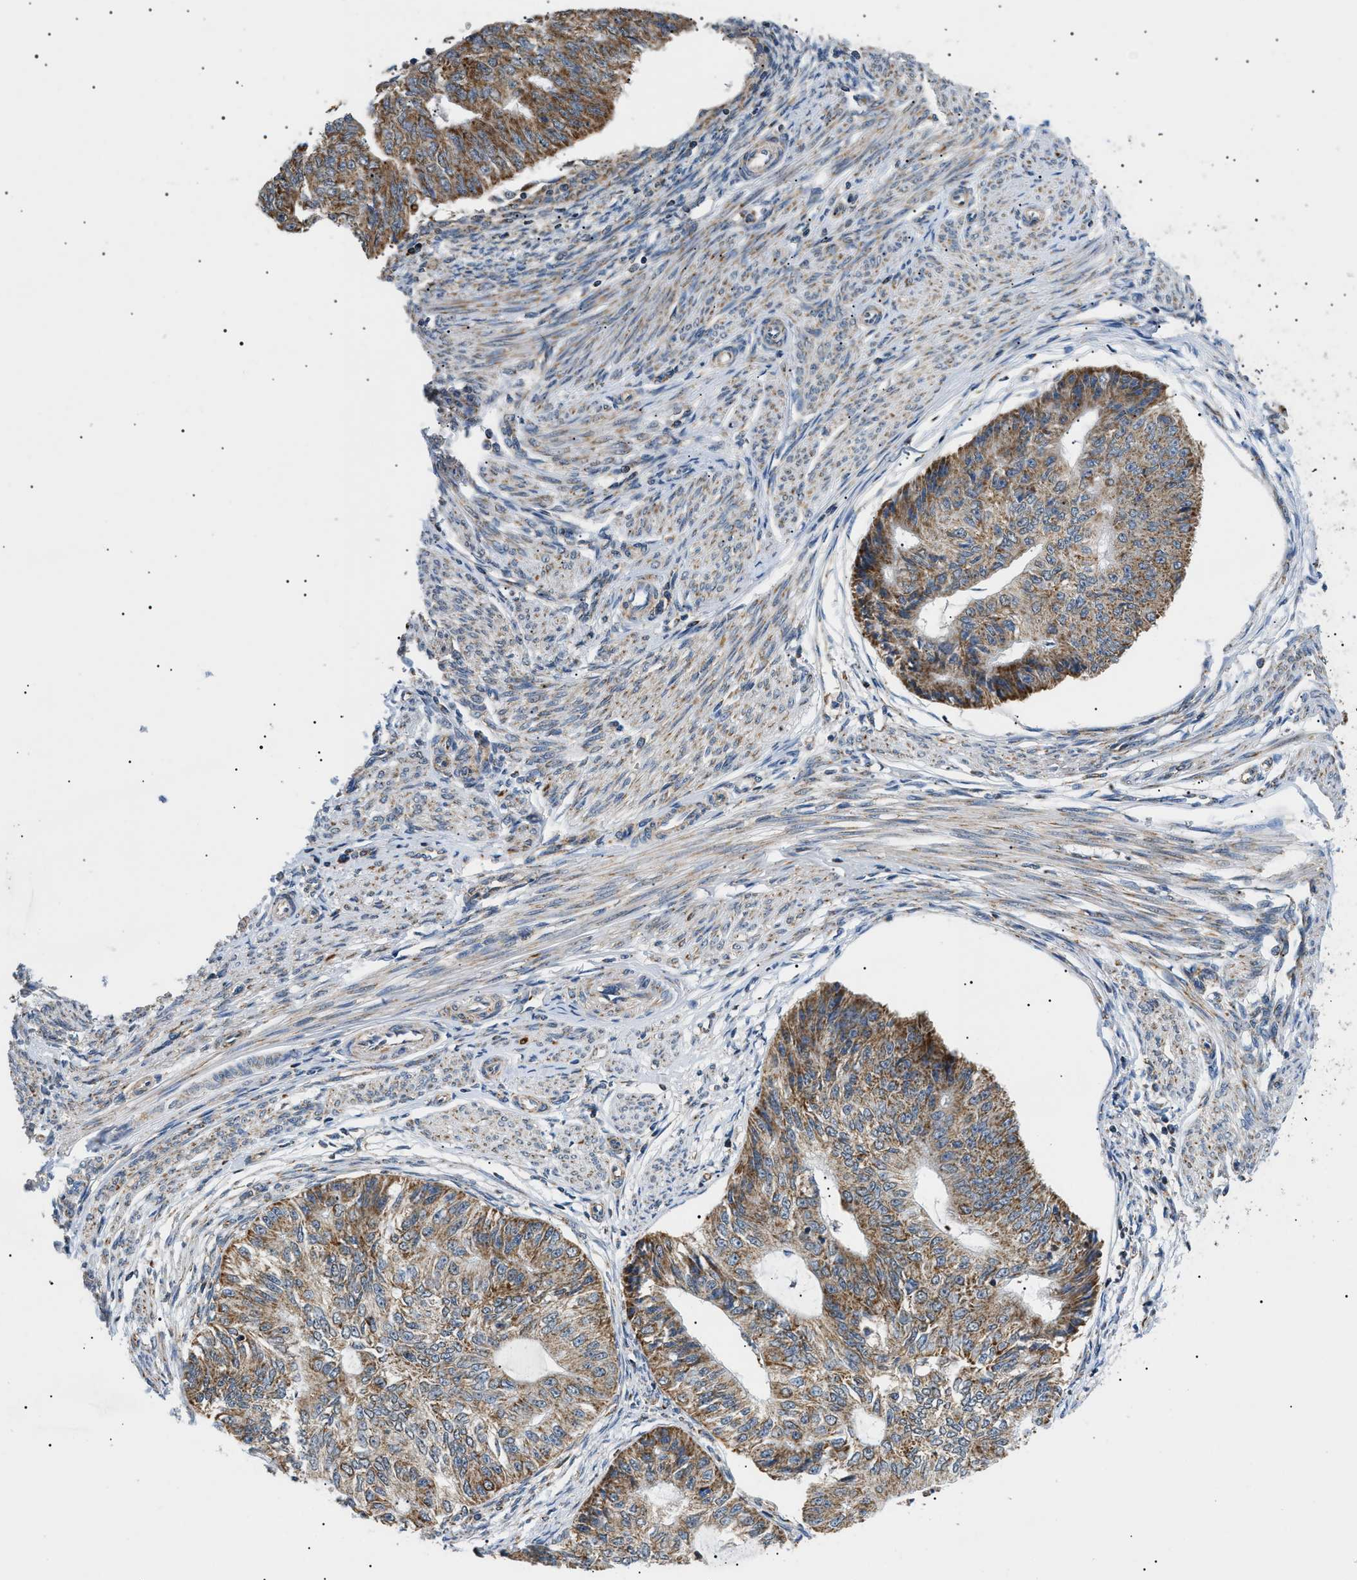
{"staining": {"intensity": "moderate", "quantity": ">75%", "location": "cytoplasmic/membranous"}, "tissue": "endometrial cancer", "cell_type": "Tumor cells", "image_type": "cancer", "snomed": [{"axis": "morphology", "description": "Adenocarcinoma, NOS"}, {"axis": "topography", "description": "Endometrium"}], "caption": "Protein expression analysis of endometrial cancer shows moderate cytoplasmic/membranous expression in approximately >75% of tumor cells.", "gene": "TOMM6", "patient": {"sex": "female", "age": 32}}